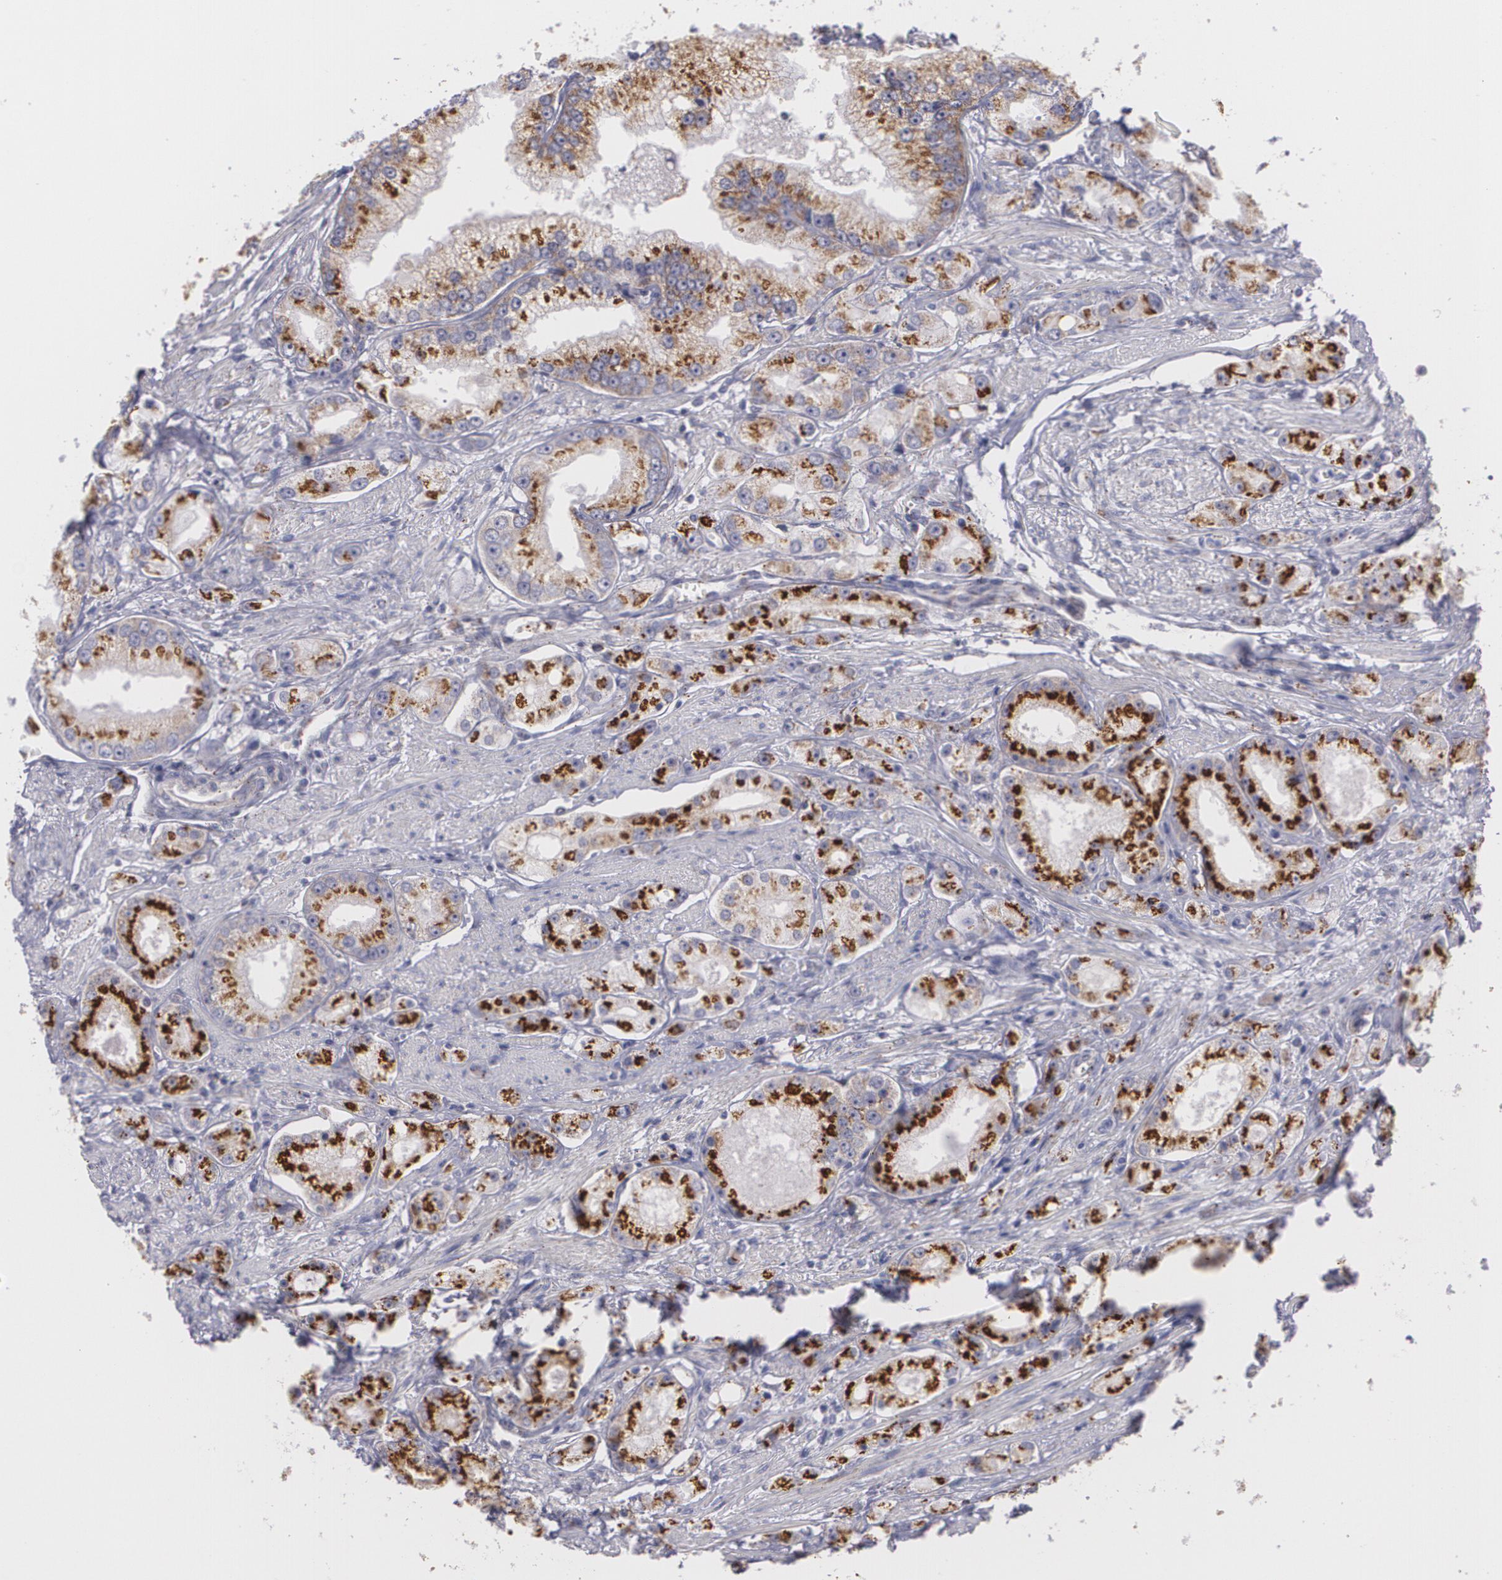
{"staining": {"intensity": "strong", "quantity": ">75%", "location": "cytoplasmic/membranous"}, "tissue": "prostate cancer", "cell_type": "Tumor cells", "image_type": "cancer", "snomed": [{"axis": "morphology", "description": "Adenocarcinoma, Medium grade"}, {"axis": "topography", "description": "Prostate"}], "caption": "Prostate cancer (adenocarcinoma (medium-grade)) stained with IHC exhibits strong cytoplasmic/membranous expression in approximately >75% of tumor cells. (DAB = brown stain, brightfield microscopy at high magnification).", "gene": "CILK1", "patient": {"sex": "male", "age": 72}}